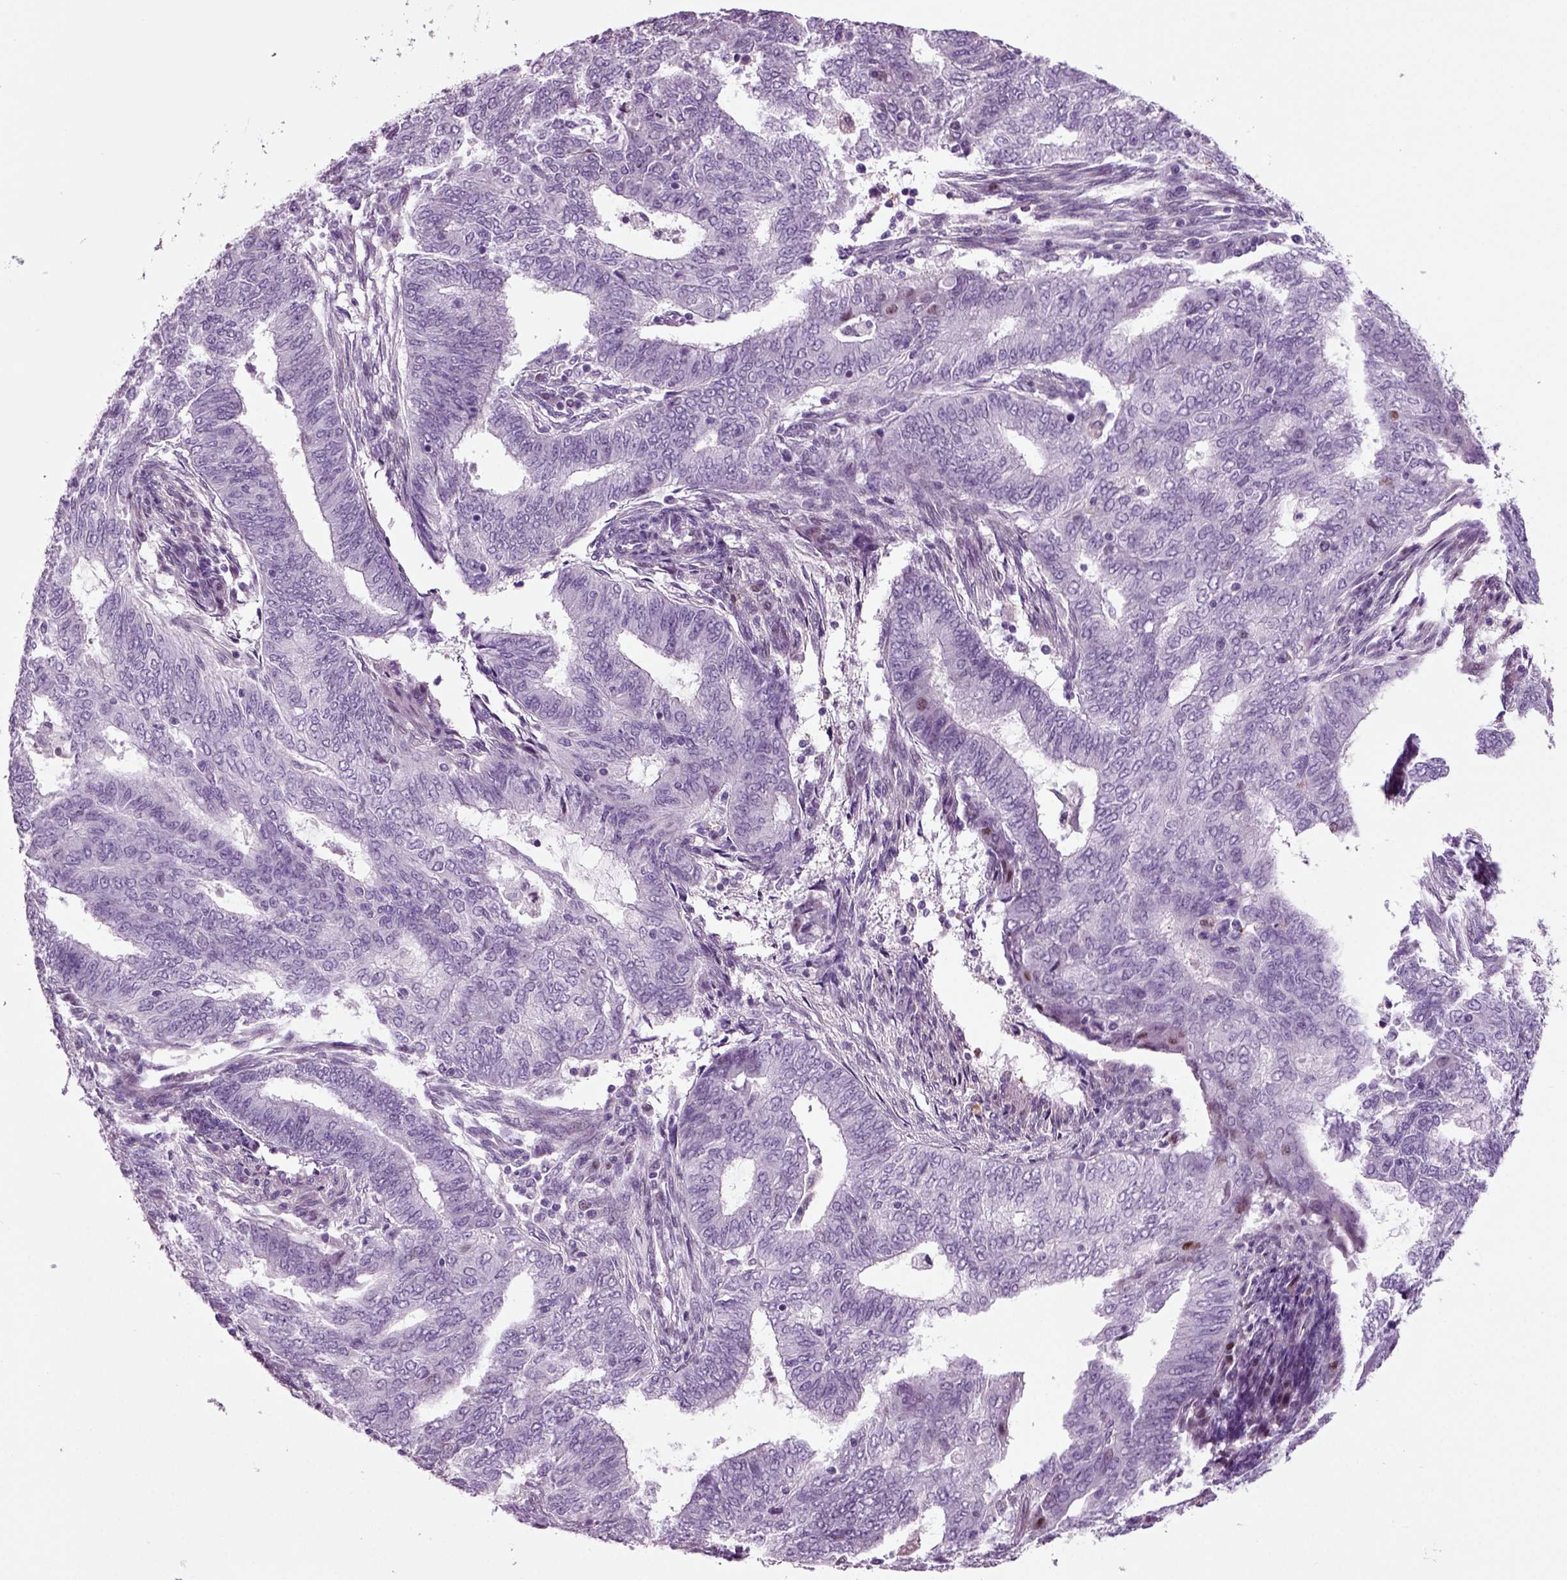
{"staining": {"intensity": "negative", "quantity": "none", "location": "none"}, "tissue": "endometrial cancer", "cell_type": "Tumor cells", "image_type": "cancer", "snomed": [{"axis": "morphology", "description": "Adenocarcinoma, NOS"}, {"axis": "topography", "description": "Endometrium"}], "caption": "This is an immunohistochemistry (IHC) histopathology image of human adenocarcinoma (endometrial). There is no staining in tumor cells.", "gene": "ARID3A", "patient": {"sex": "female", "age": 62}}